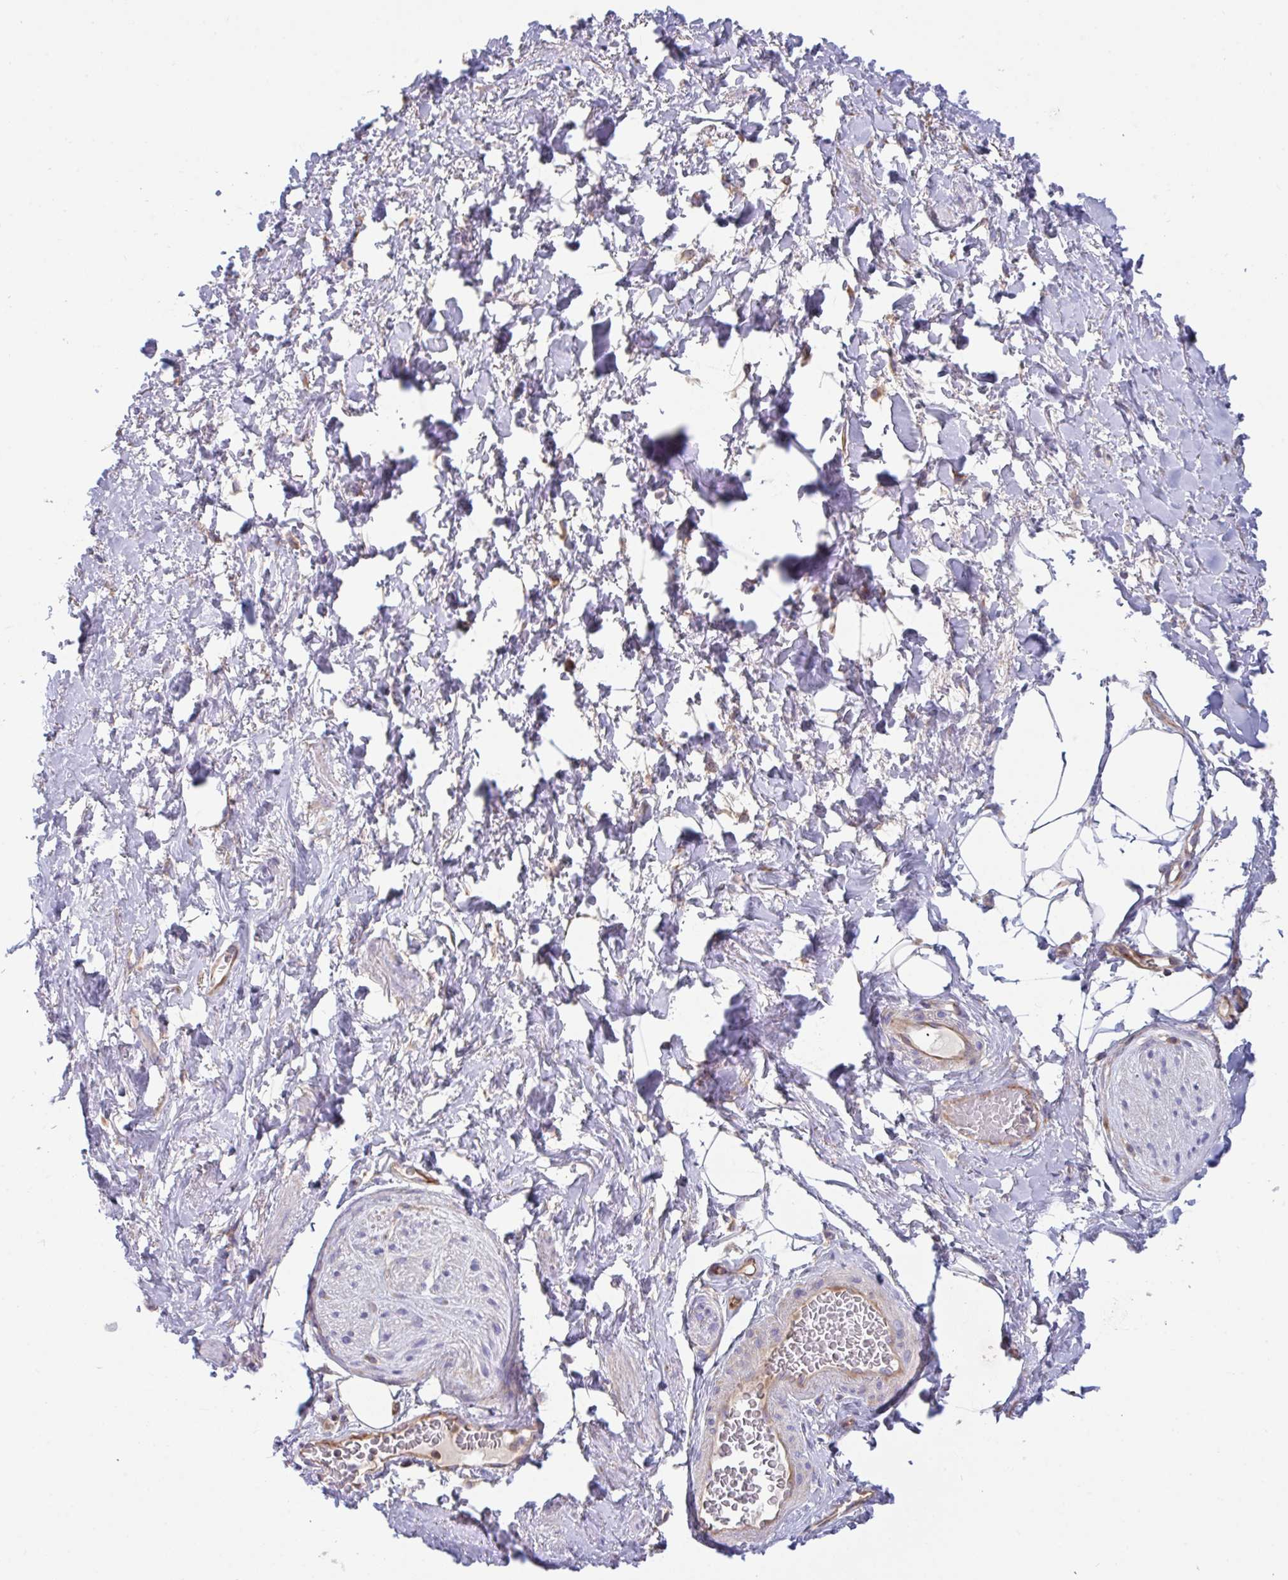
{"staining": {"intensity": "weak", "quantity": "25%-75%", "location": "cytoplasmic/membranous"}, "tissue": "adipose tissue", "cell_type": "Adipocytes", "image_type": "normal", "snomed": [{"axis": "morphology", "description": "Normal tissue, NOS"}, {"axis": "topography", "description": "Vagina"}, {"axis": "topography", "description": "Peripheral nerve tissue"}], "caption": "Immunohistochemical staining of unremarkable adipose tissue shows low levels of weak cytoplasmic/membranous staining in approximately 25%-75% of adipocytes.", "gene": "YARS2", "patient": {"sex": "female", "age": 71}}